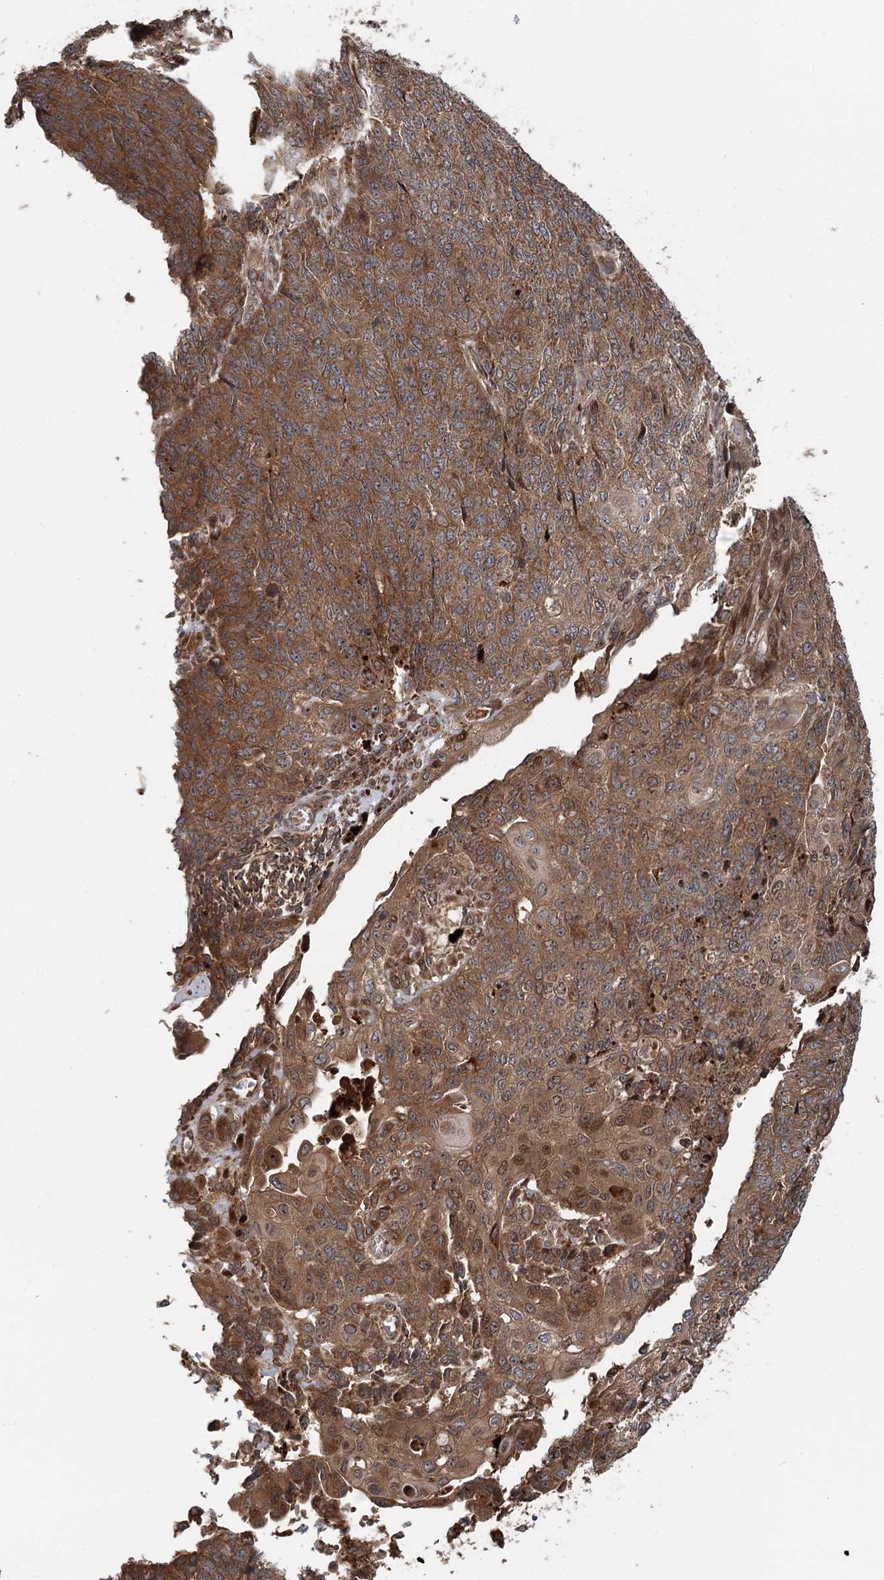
{"staining": {"intensity": "moderate", "quantity": ">75%", "location": "cytoplasmic/membranous"}, "tissue": "endometrial cancer", "cell_type": "Tumor cells", "image_type": "cancer", "snomed": [{"axis": "morphology", "description": "Adenocarcinoma, NOS"}, {"axis": "topography", "description": "Endometrium"}], "caption": "The histopathology image shows a brown stain indicating the presence of a protein in the cytoplasmic/membranous of tumor cells in endometrial cancer.", "gene": "RNF111", "patient": {"sex": "female", "age": 32}}